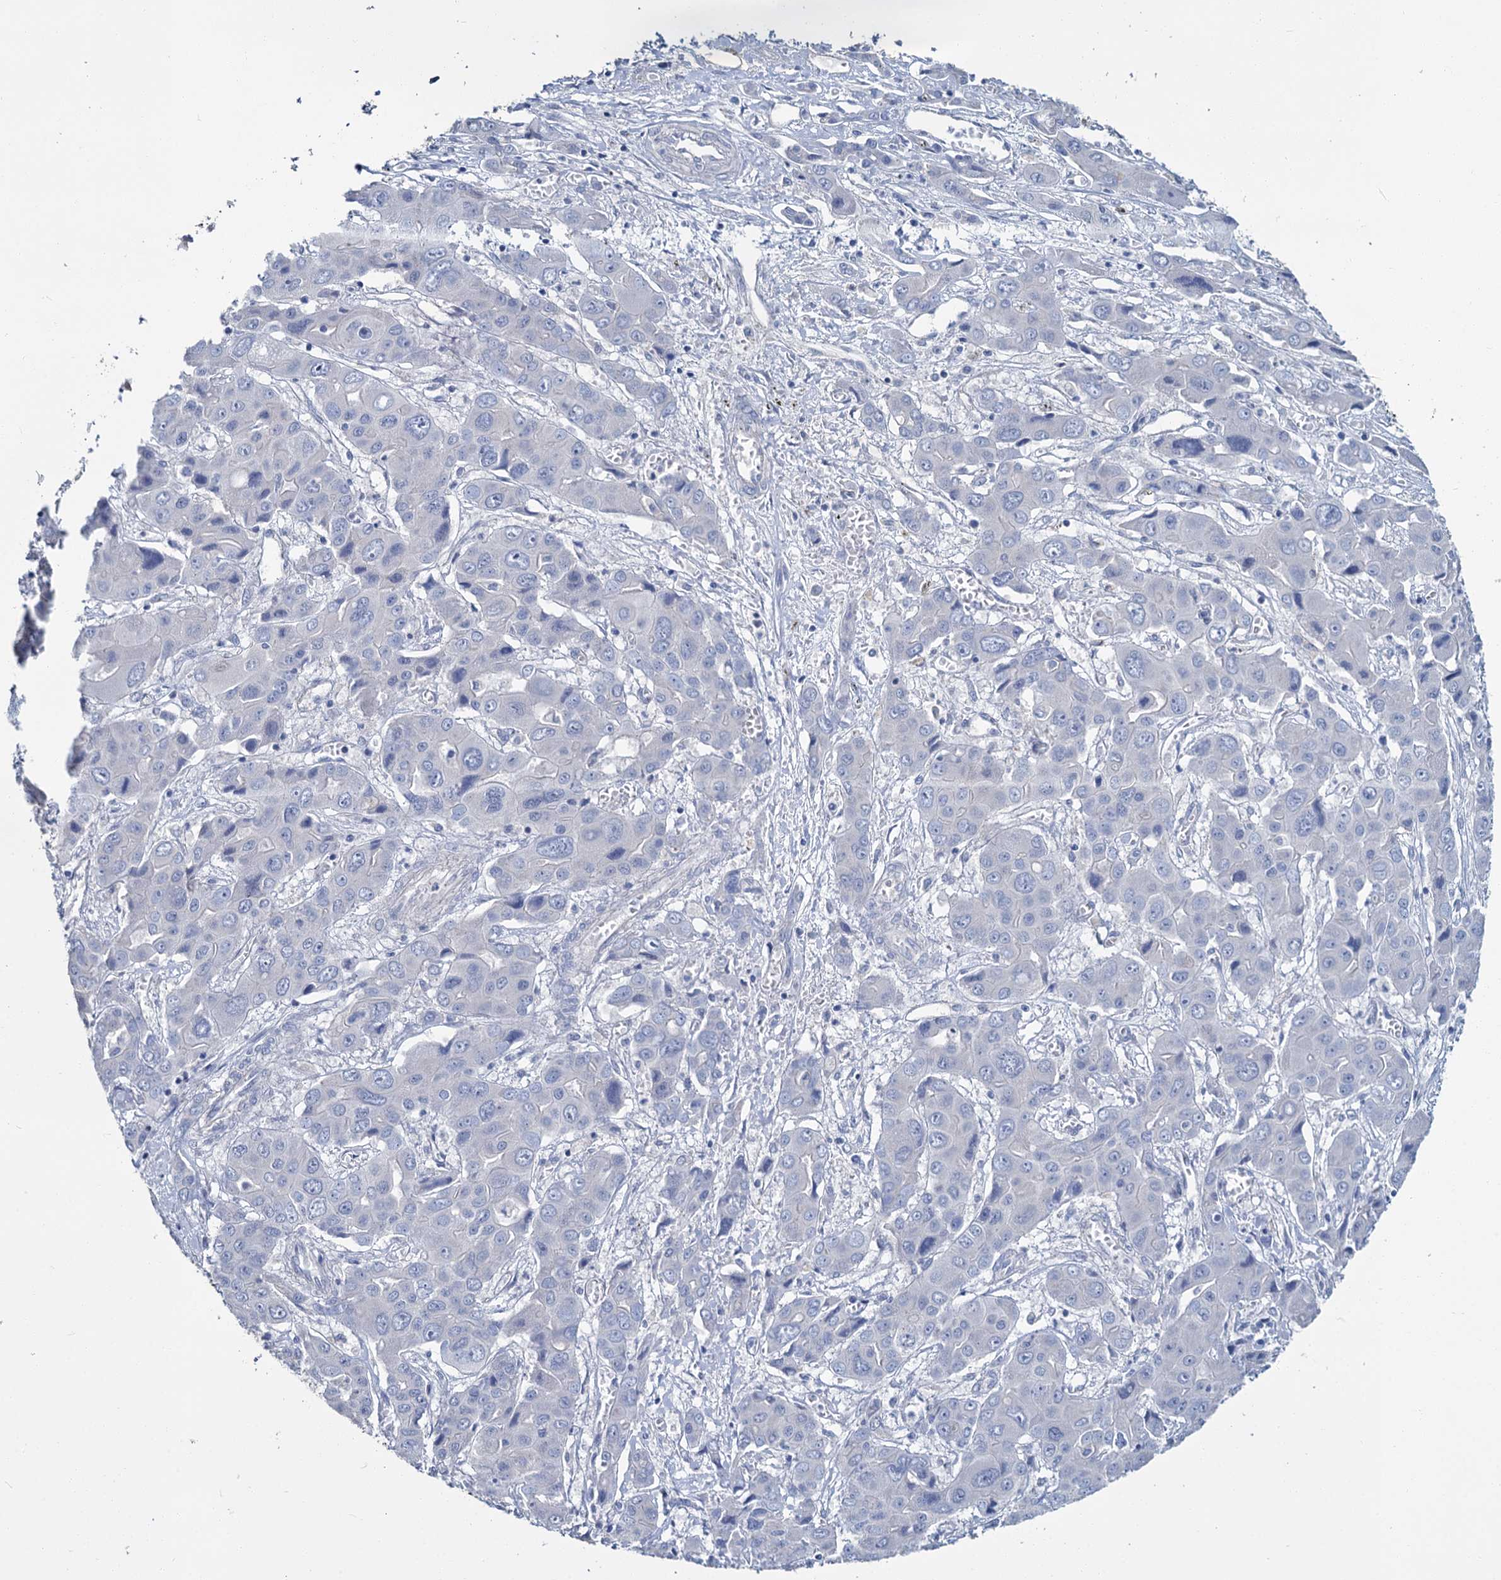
{"staining": {"intensity": "negative", "quantity": "none", "location": "none"}, "tissue": "liver cancer", "cell_type": "Tumor cells", "image_type": "cancer", "snomed": [{"axis": "morphology", "description": "Cholangiocarcinoma"}, {"axis": "topography", "description": "Liver"}], "caption": "Immunohistochemical staining of liver cholangiocarcinoma demonstrates no significant positivity in tumor cells.", "gene": "SNCB", "patient": {"sex": "male", "age": 67}}